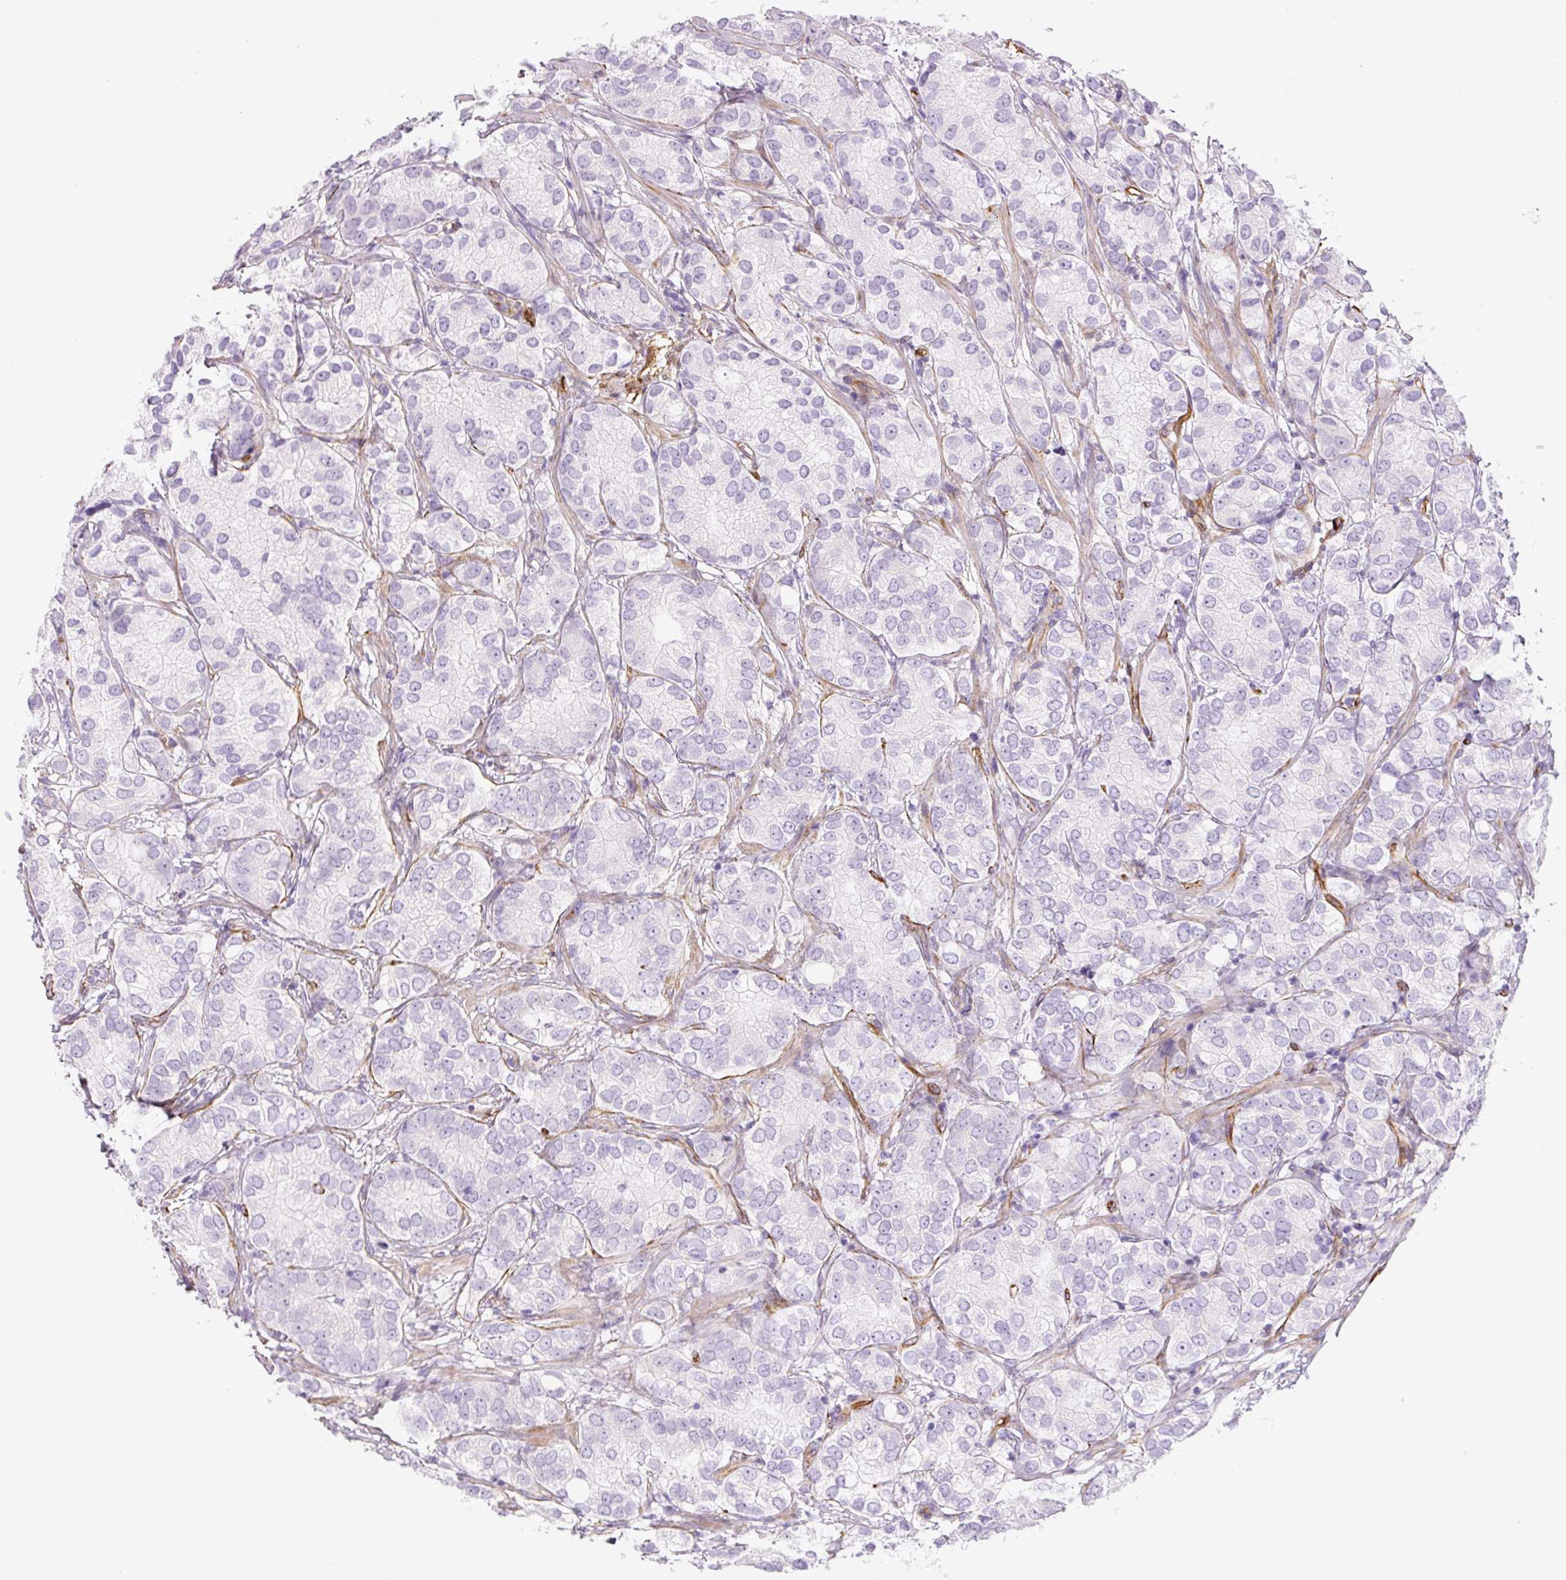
{"staining": {"intensity": "negative", "quantity": "none", "location": "none"}, "tissue": "prostate cancer", "cell_type": "Tumor cells", "image_type": "cancer", "snomed": [{"axis": "morphology", "description": "Adenocarcinoma, High grade"}, {"axis": "topography", "description": "Prostate"}], "caption": "The micrograph displays no significant staining in tumor cells of prostate cancer.", "gene": "NES", "patient": {"sex": "male", "age": 82}}